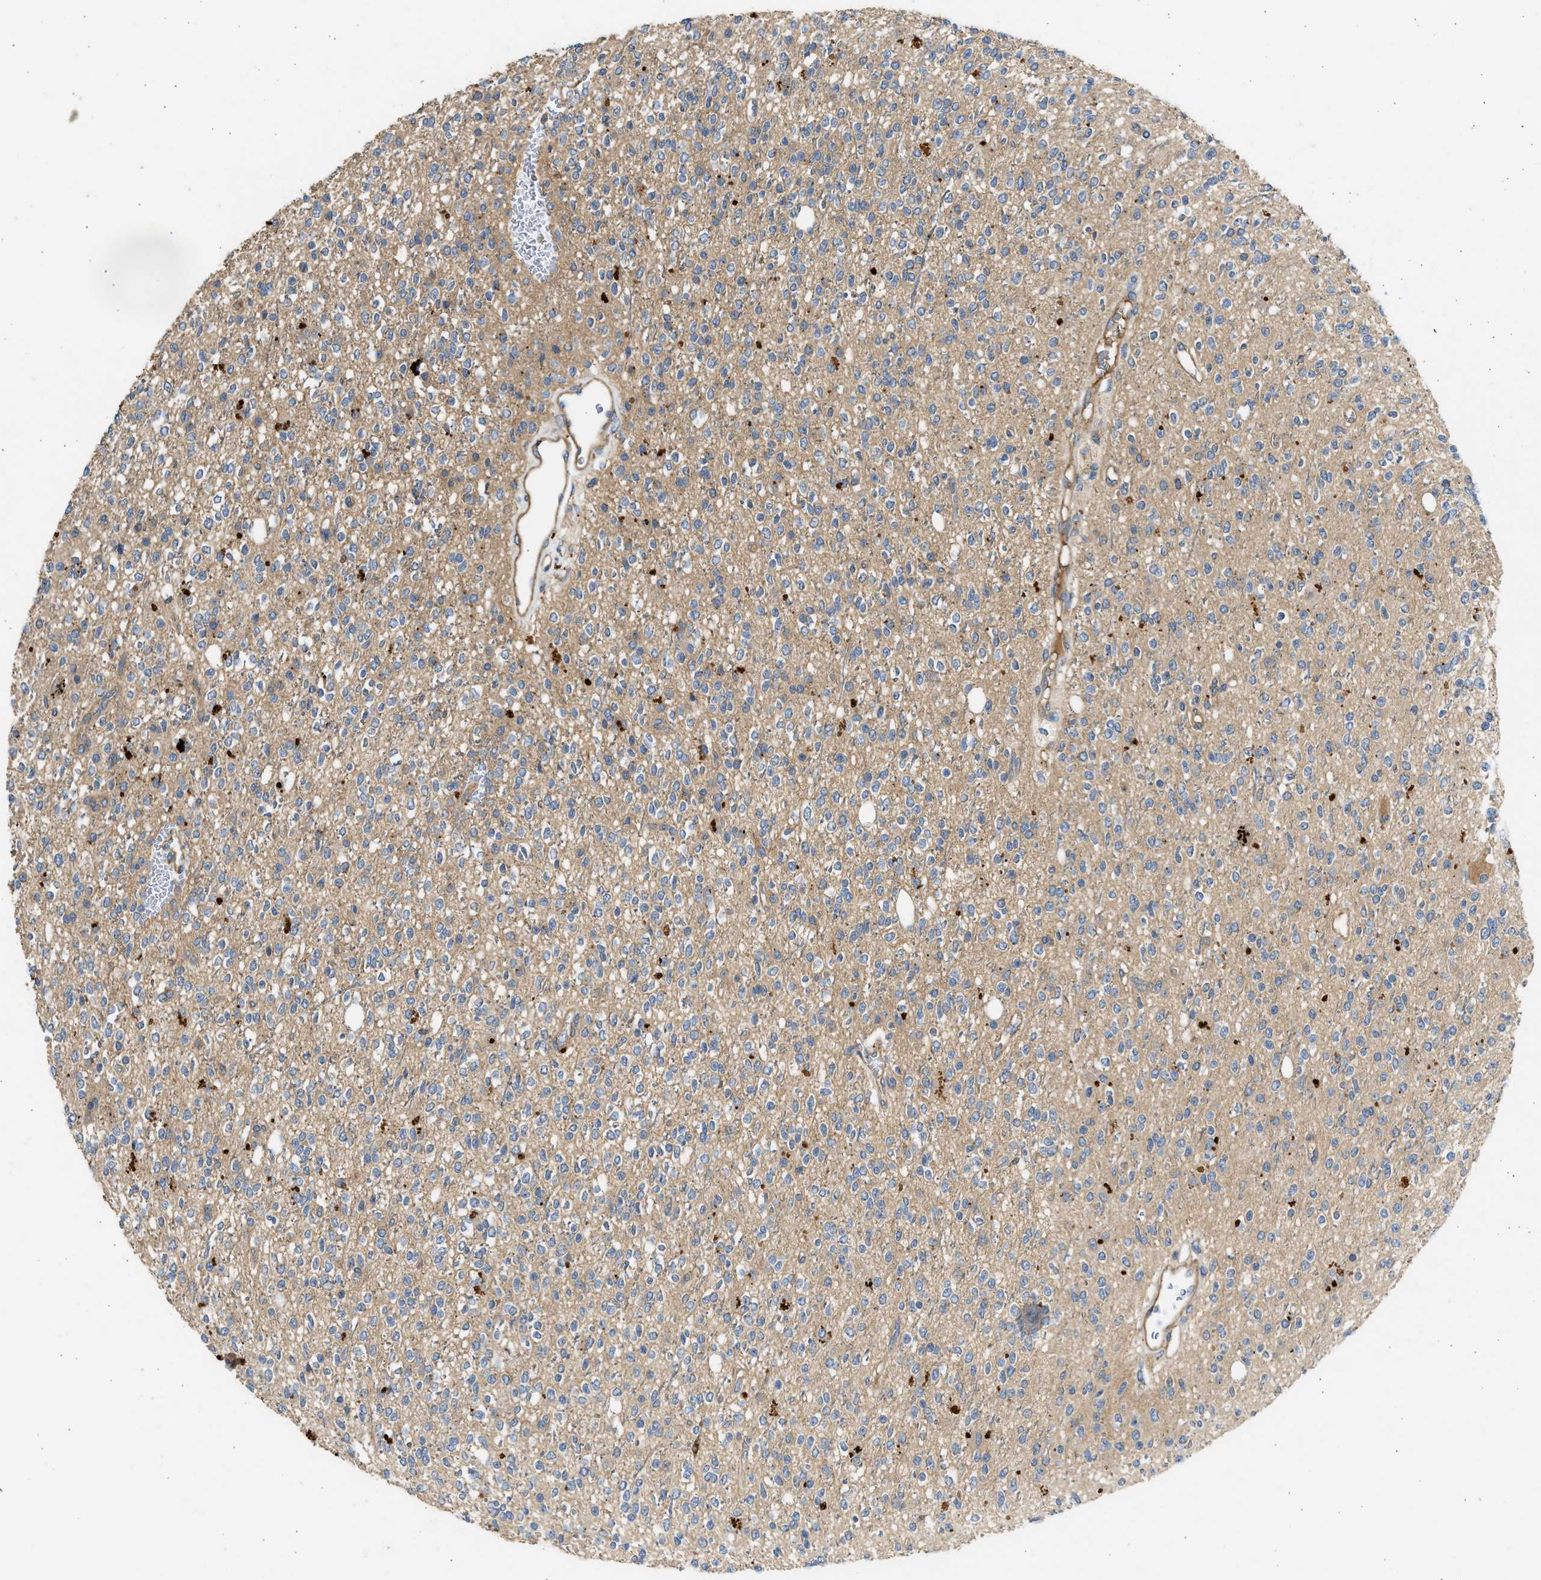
{"staining": {"intensity": "weak", "quantity": "25%-75%", "location": "cytoplasmic/membranous"}, "tissue": "glioma", "cell_type": "Tumor cells", "image_type": "cancer", "snomed": [{"axis": "morphology", "description": "Glioma, malignant, High grade"}, {"axis": "topography", "description": "Brain"}], "caption": "Protein analysis of malignant glioma (high-grade) tissue reveals weak cytoplasmic/membranous expression in approximately 25%-75% of tumor cells.", "gene": "CSRNP2", "patient": {"sex": "male", "age": 34}}